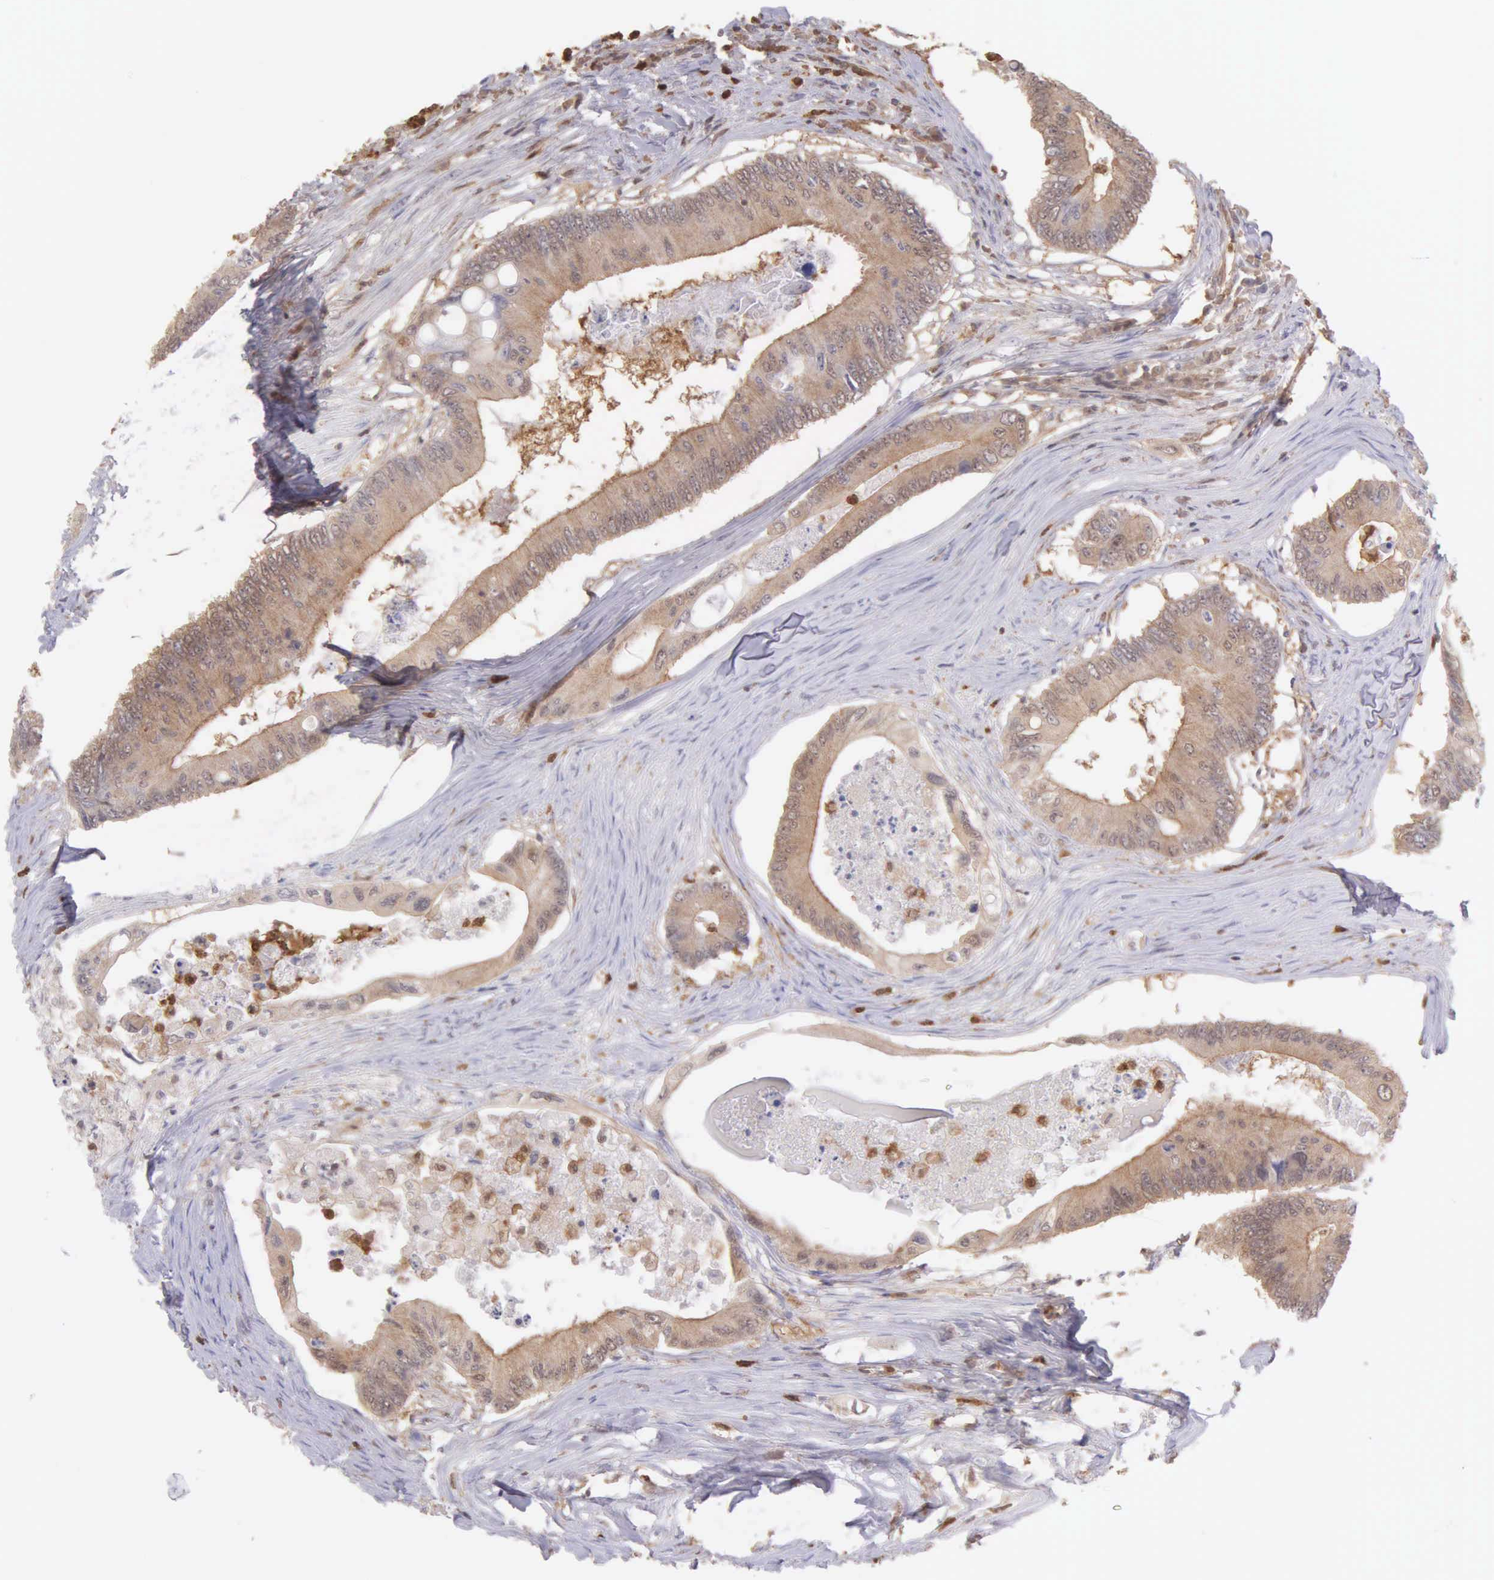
{"staining": {"intensity": "moderate", "quantity": ">75%", "location": "cytoplasmic/membranous"}, "tissue": "colorectal cancer", "cell_type": "Tumor cells", "image_type": "cancer", "snomed": [{"axis": "morphology", "description": "Adenocarcinoma, NOS"}, {"axis": "topography", "description": "Colon"}], "caption": "Immunohistochemical staining of human colorectal cancer shows medium levels of moderate cytoplasmic/membranous protein expression in about >75% of tumor cells.", "gene": "BID", "patient": {"sex": "male", "age": 65}}